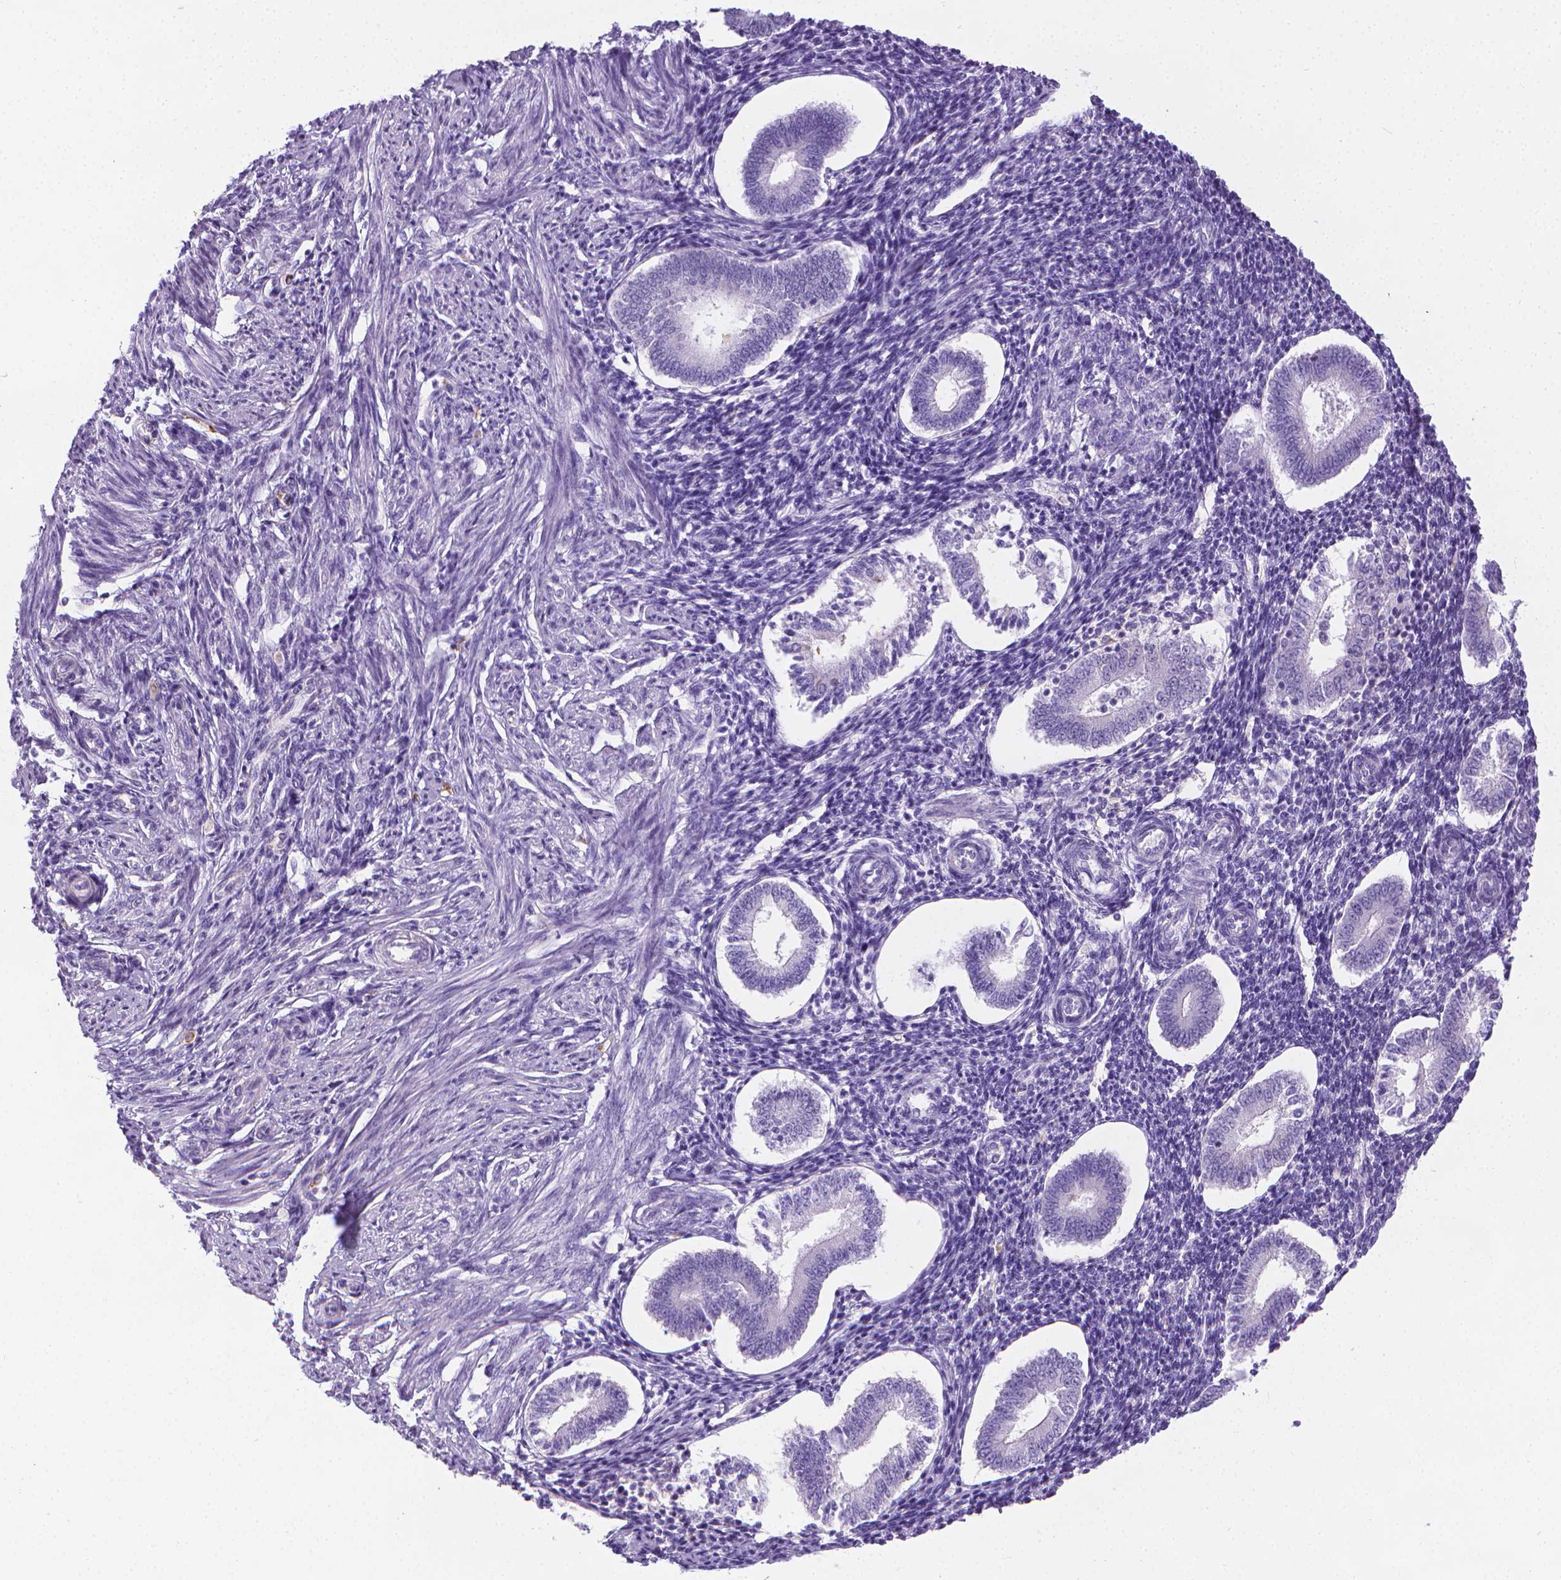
{"staining": {"intensity": "negative", "quantity": "none", "location": "none"}, "tissue": "endometrium", "cell_type": "Cells in endometrial stroma", "image_type": "normal", "snomed": [{"axis": "morphology", "description": "Normal tissue, NOS"}, {"axis": "topography", "description": "Endometrium"}], "caption": "A high-resolution histopathology image shows immunohistochemistry staining of normal endometrium, which shows no significant expression in cells in endometrial stroma. (Stains: DAB IHC with hematoxylin counter stain, Microscopy: brightfield microscopy at high magnification).", "gene": "SPAG6", "patient": {"sex": "female", "age": 40}}